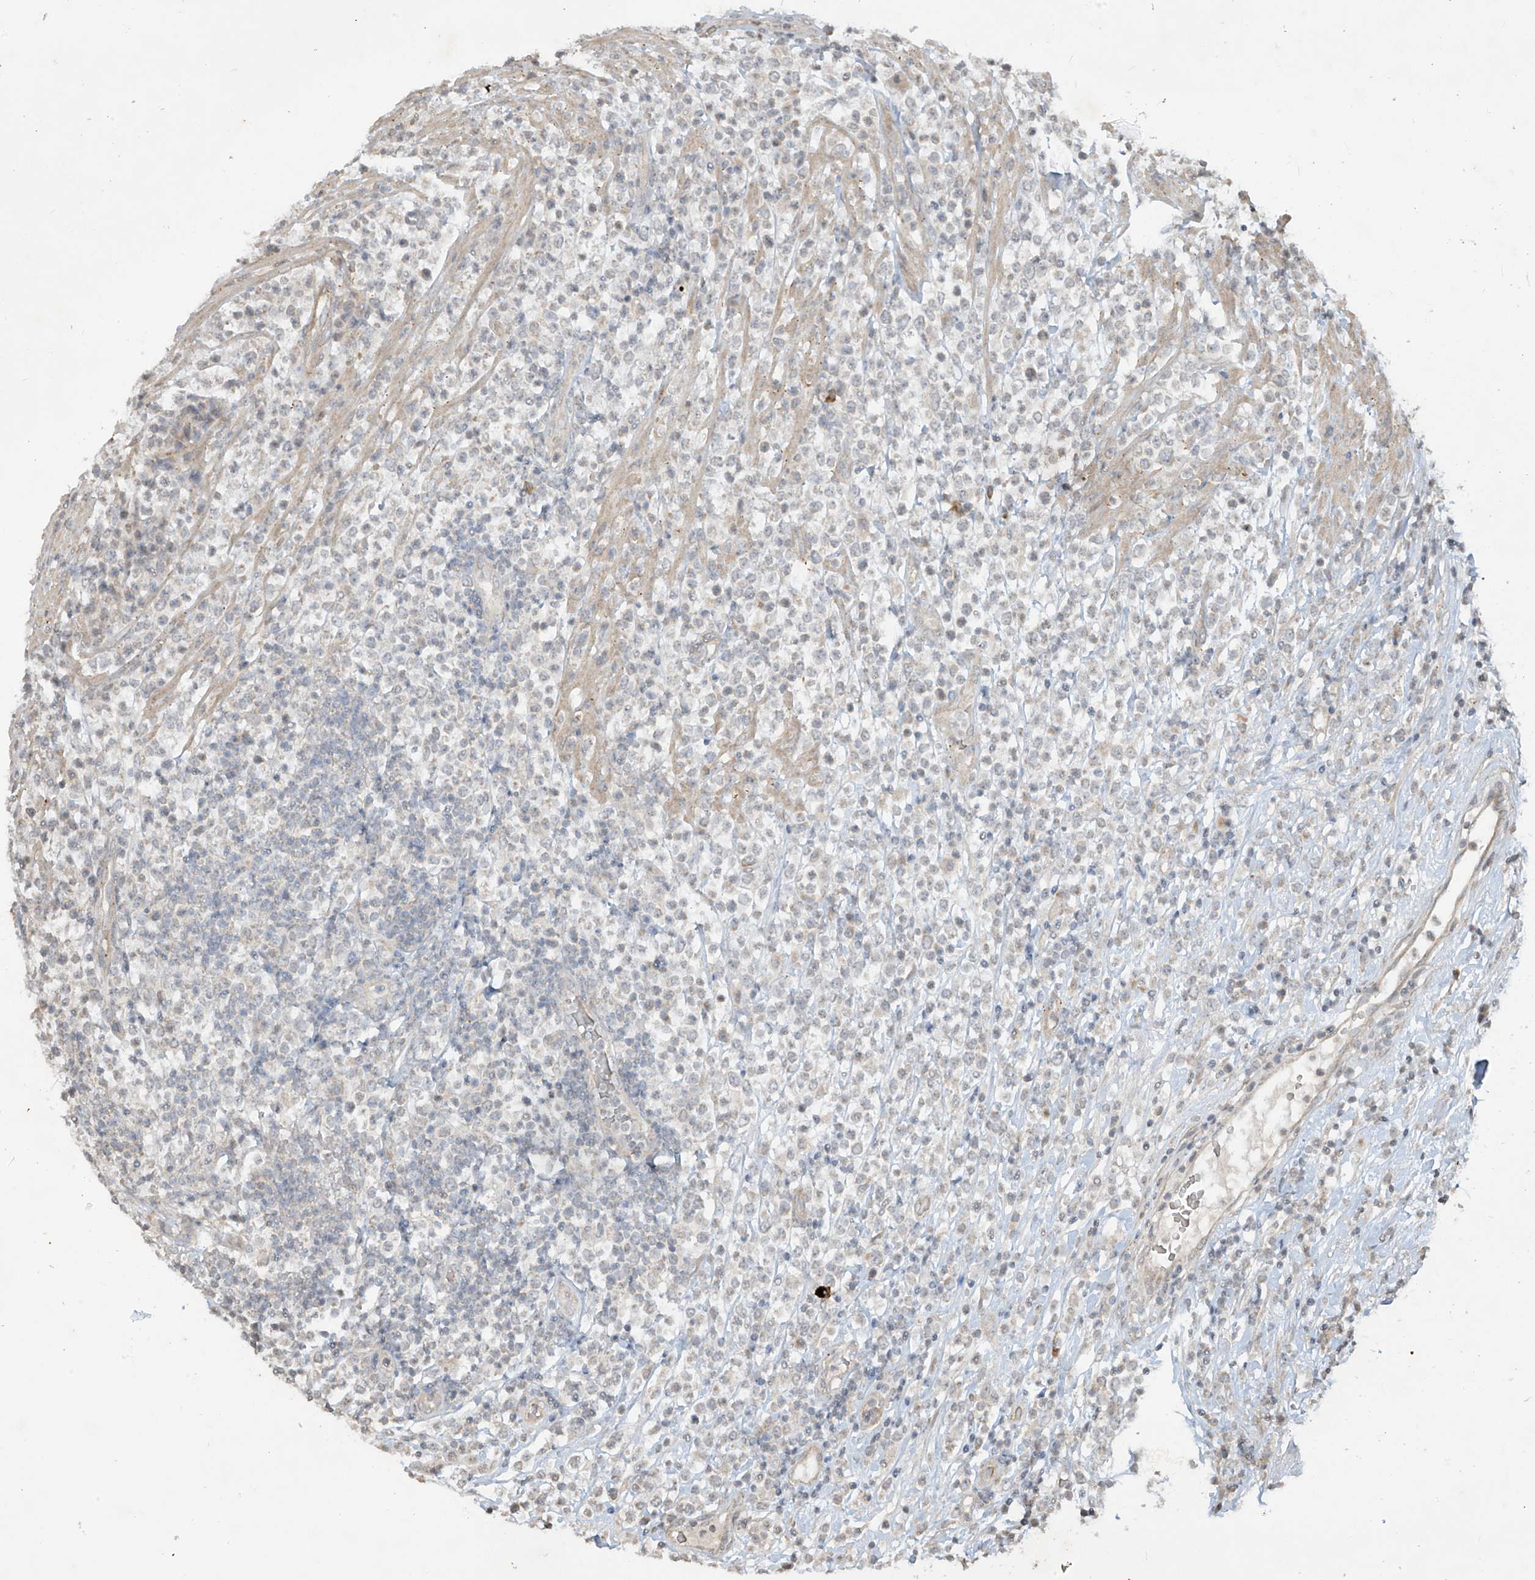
{"staining": {"intensity": "negative", "quantity": "none", "location": "none"}, "tissue": "lymphoma", "cell_type": "Tumor cells", "image_type": "cancer", "snomed": [{"axis": "morphology", "description": "Malignant lymphoma, non-Hodgkin's type, High grade"}, {"axis": "topography", "description": "Colon"}], "caption": "A micrograph of human lymphoma is negative for staining in tumor cells.", "gene": "DGKQ", "patient": {"sex": "female", "age": 53}}